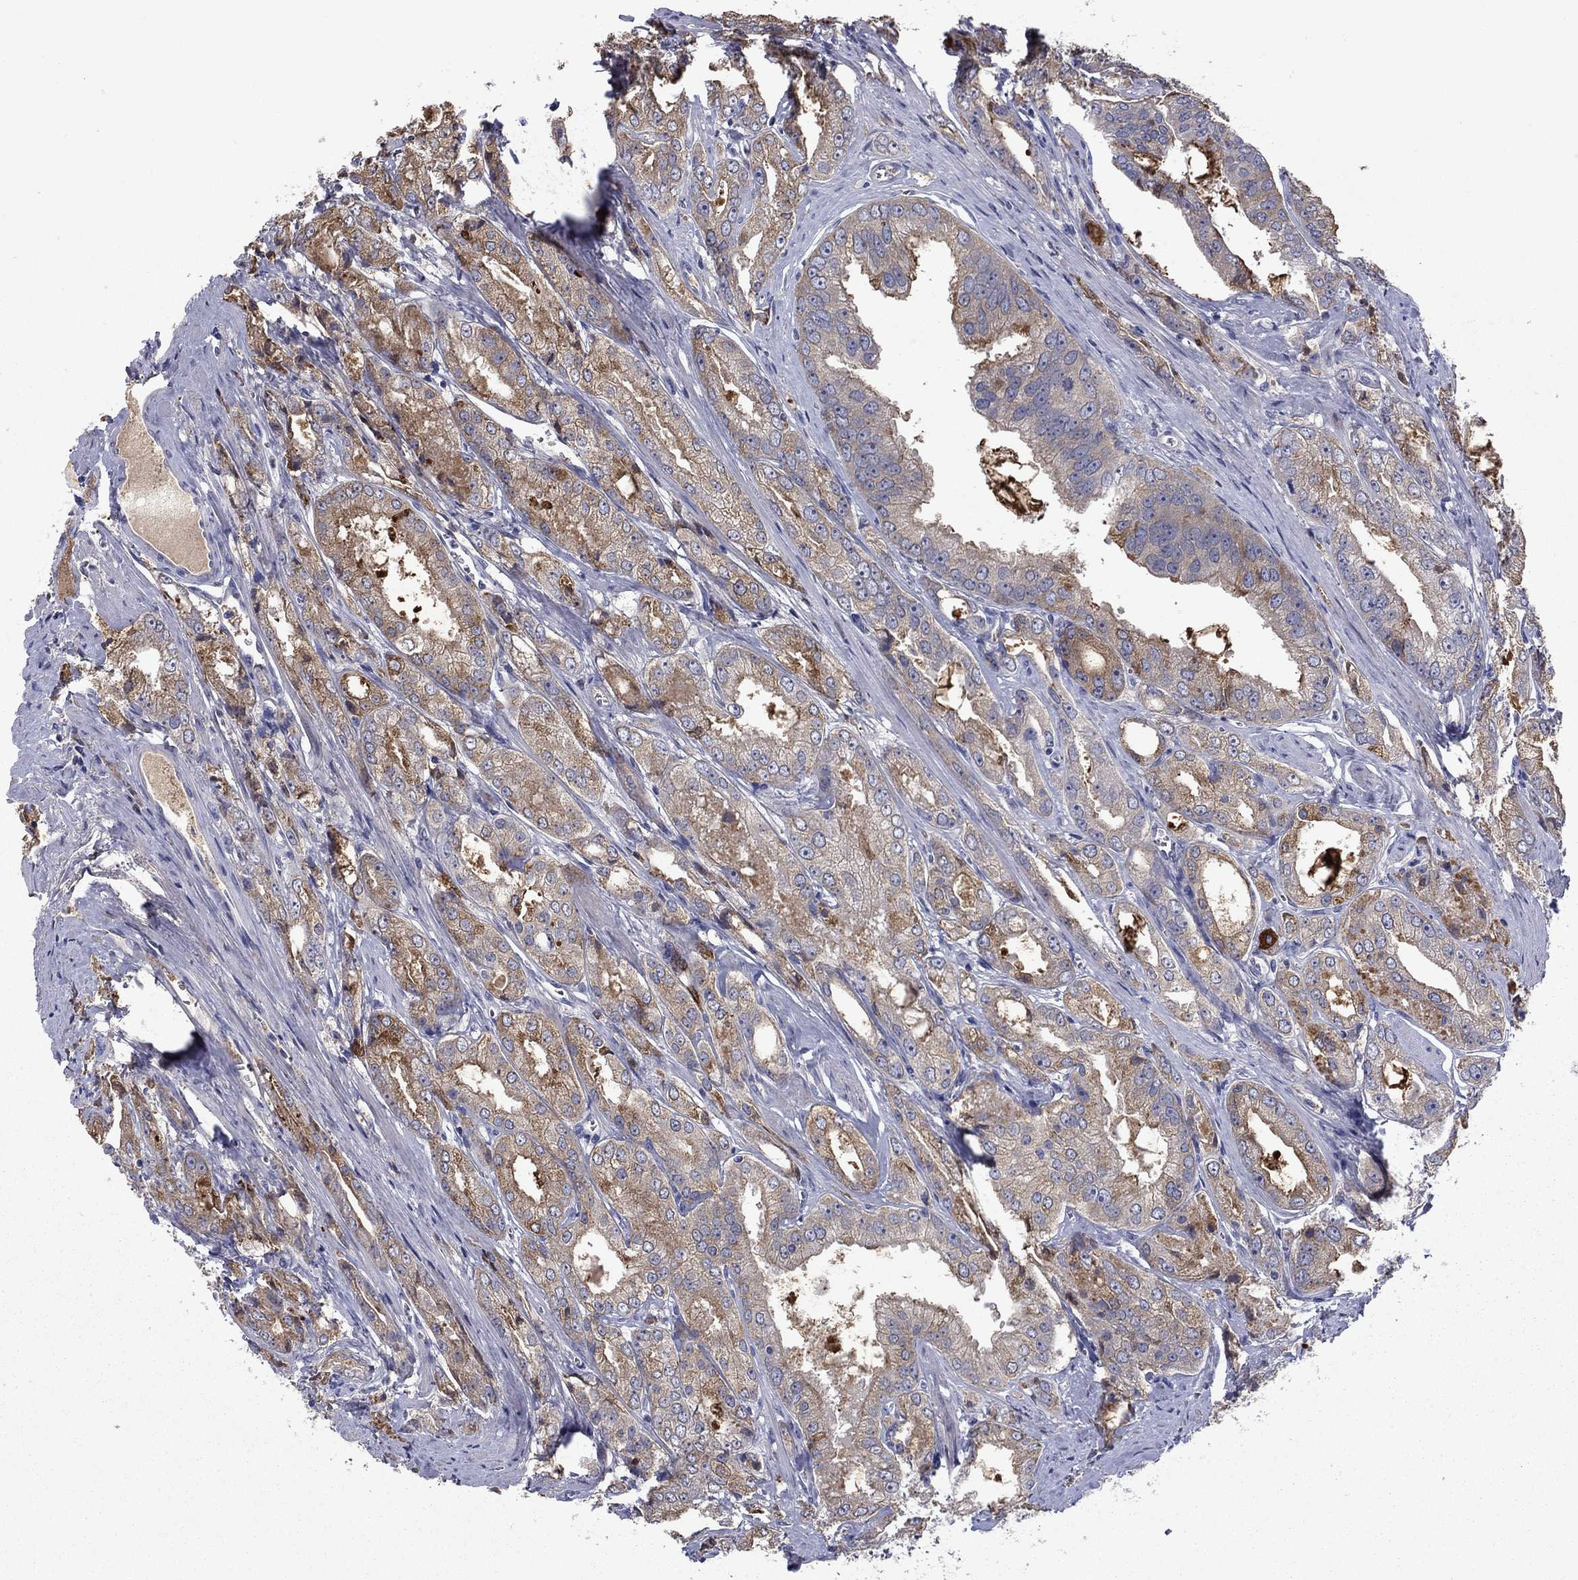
{"staining": {"intensity": "strong", "quantity": "<25%", "location": "cytoplasmic/membranous"}, "tissue": "prostate cancer", "cell_type": "Tumor cells", "image_type": "cancer", "snomed": [{"axis": "morphology", "description": "Adenocarcinoma, NOS"}, {"axis": "morphology", "description": "Adenocarcinoma, High grade"}, {"axis": "topography", "description": "Prostate"}], "caption": "Prostate cancer stained with IHC exhibits strong cytoplasmic/membranous expression in about <25% of tumor cells. The staining was performed using DAB (3,3'-diaminobenzidine), with brown indicating positive protein expression. Nuclei are stained blue with hematoxylin.", "gene": "TMPRSS11A", "patient": {"sex": "male", "age": 70}}